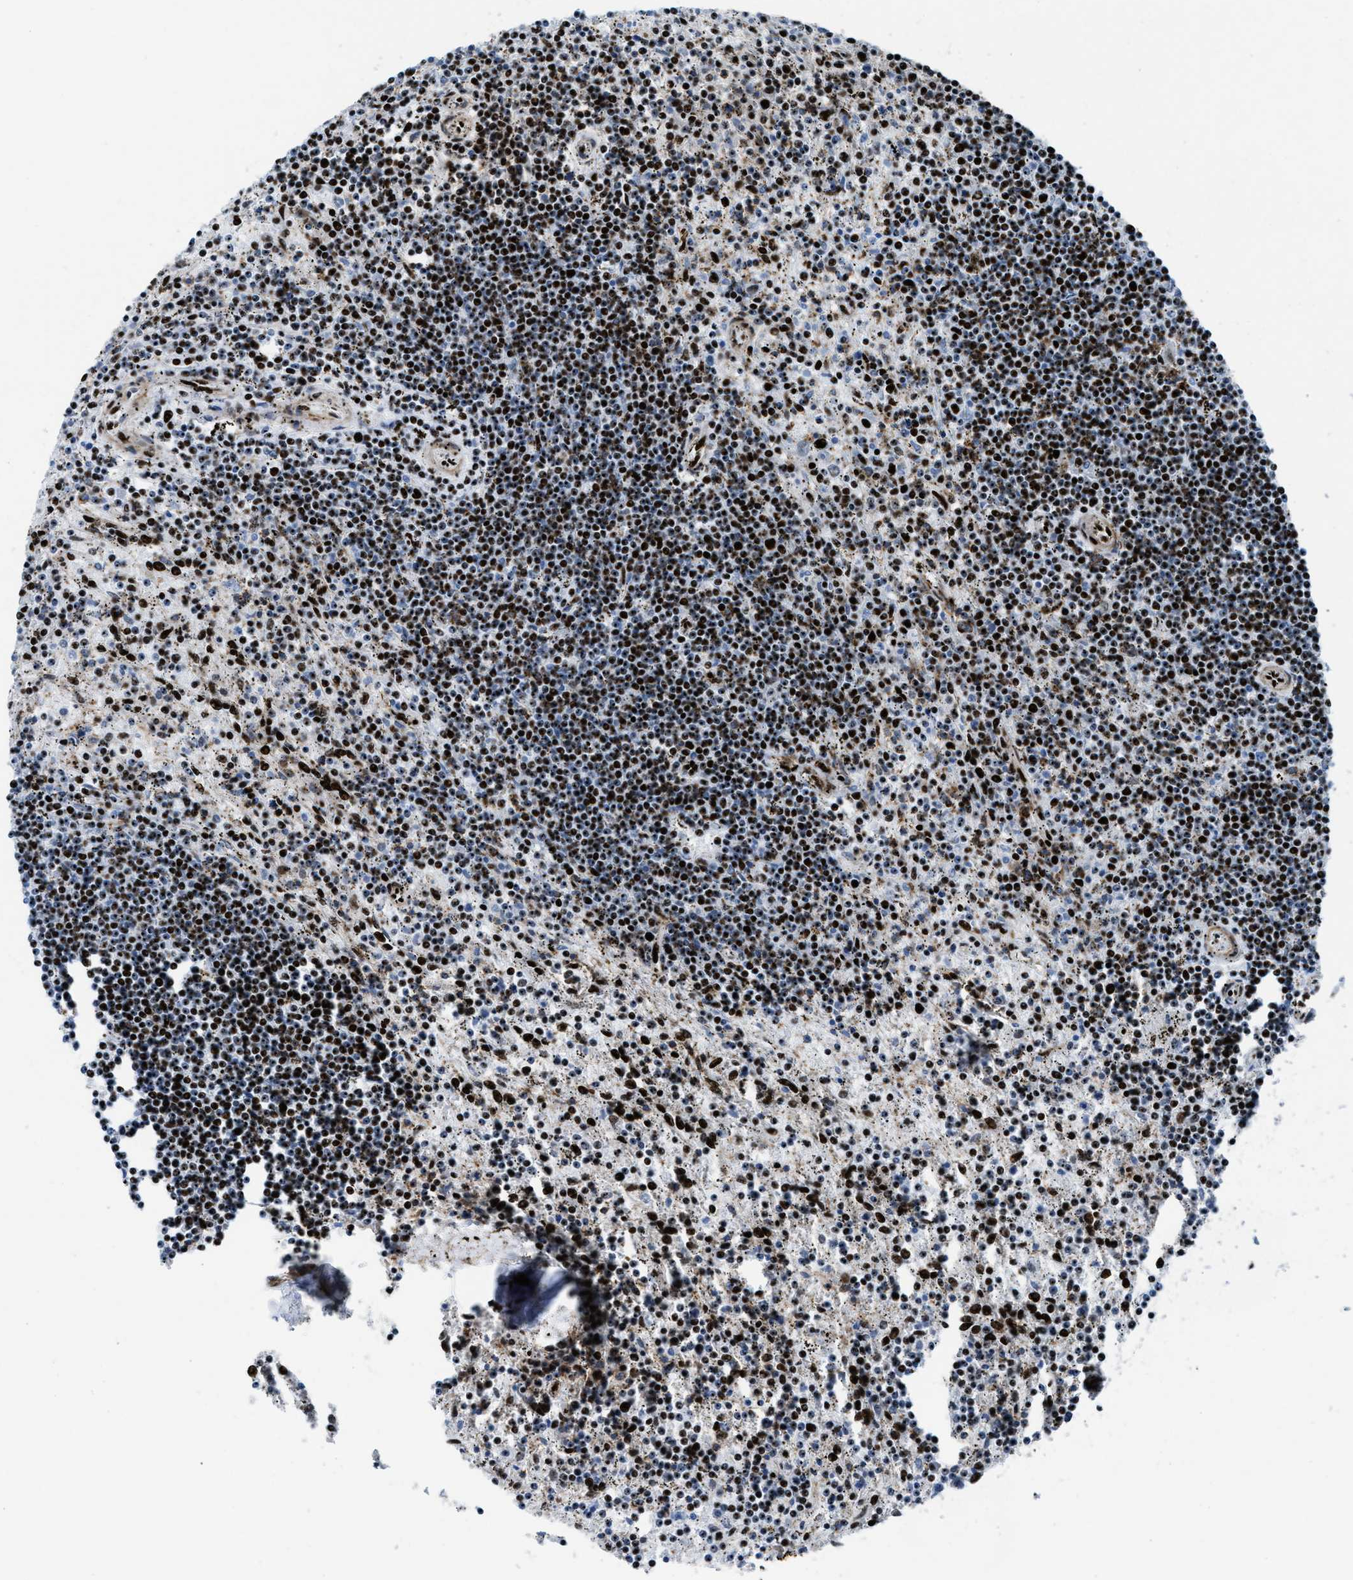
{"staining": {"intensity": "strong", "quantity": ">75%", "location": "nuclear"}, "tissue": "lymphoma", "cell_type": "Tumor cells", "image_type": "cancer", "snomed": [{"axis": "morphology", "description": "Malignant lymphoma, non-Hodgkin's type, Low grade"}, {"axis": "topography", "description": "Spleen"}], "caption": "Lymphoma stained with a protein marker displays strong staining in tumor cells.", "gene": "NONO", "patient": {"sex": "male", "age": 76}}